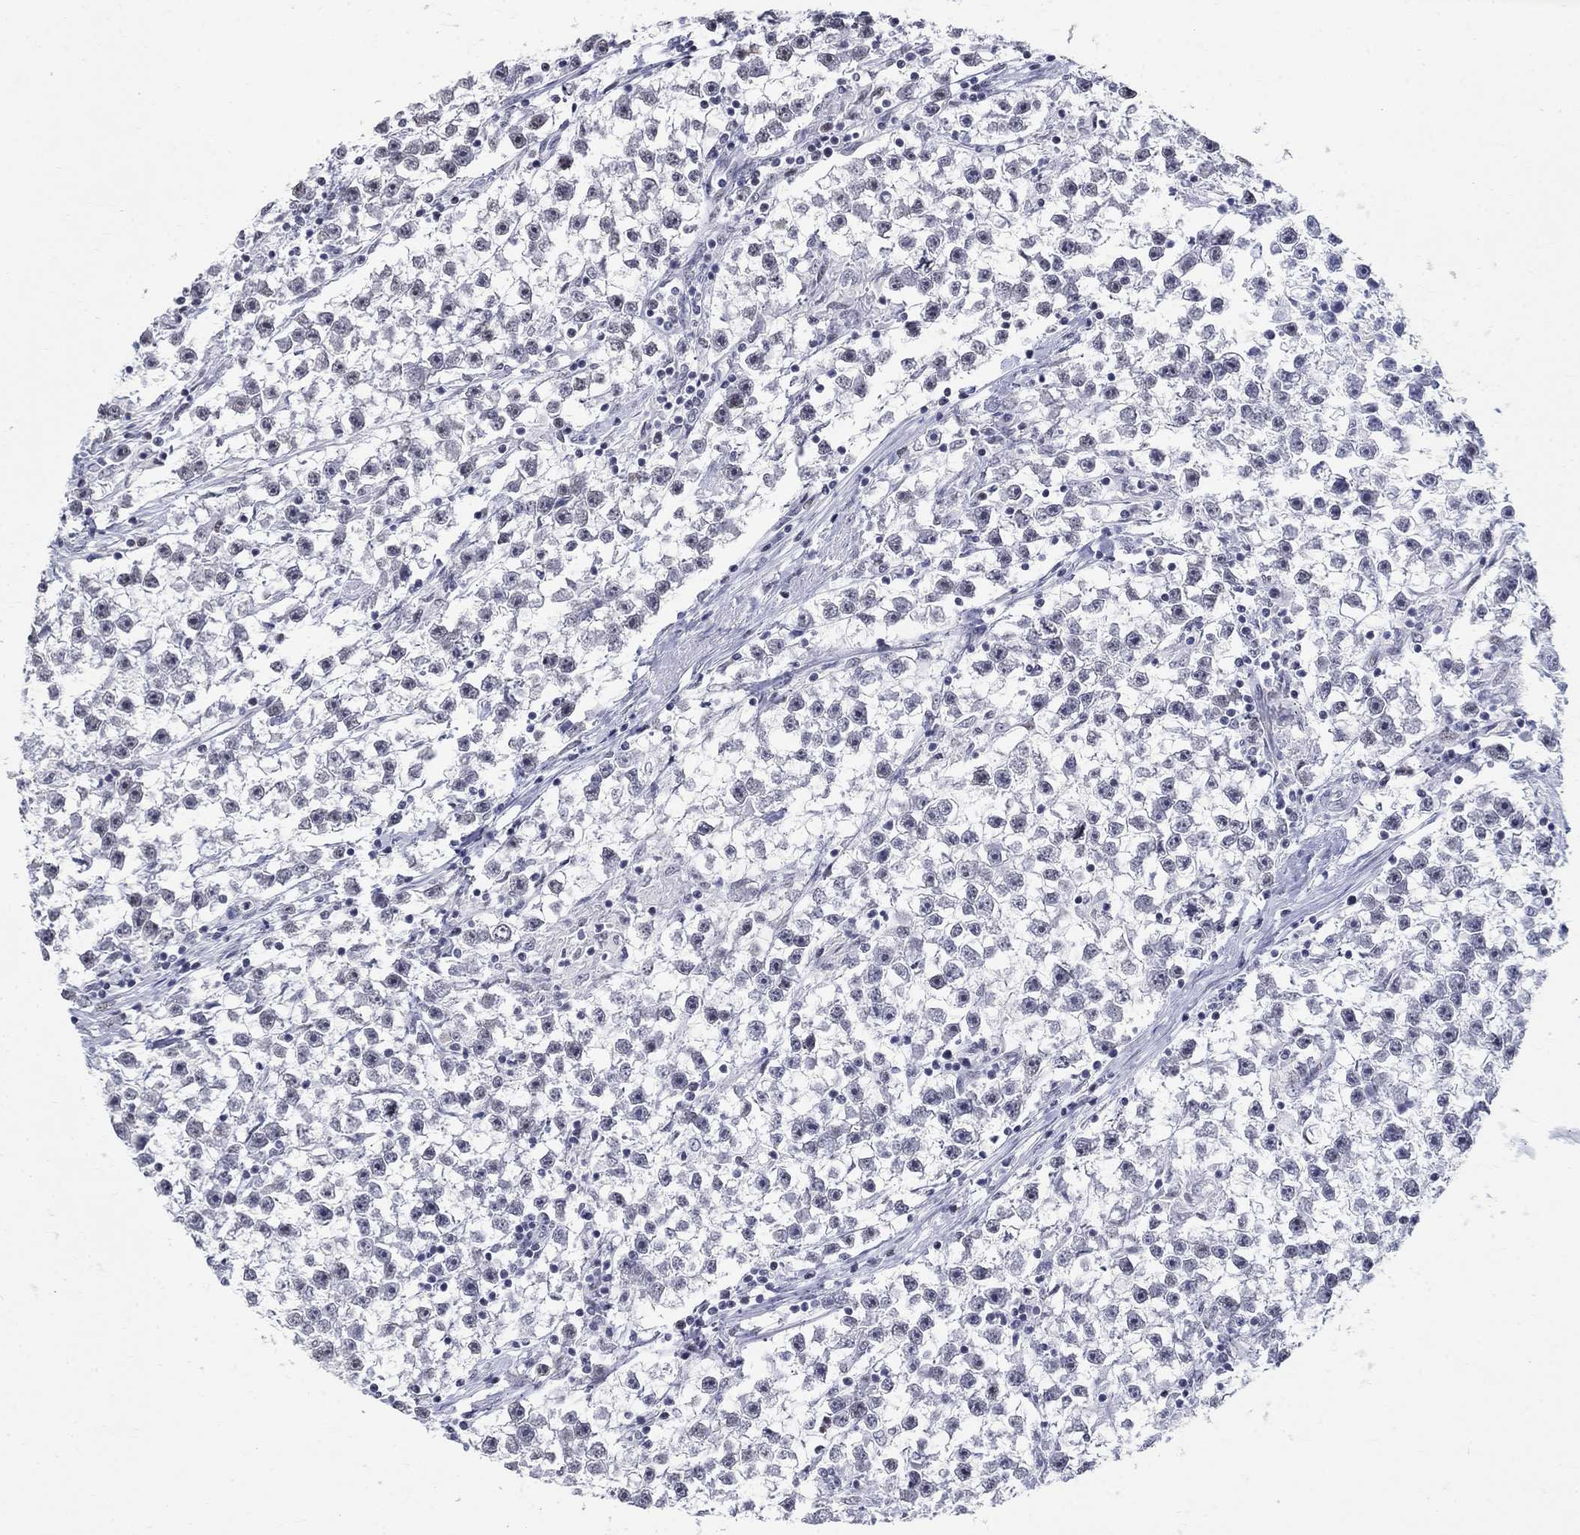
{"staining": {"intensity": "negative", "quantity": "none", "location": "none"}, "tissue": "testis cancer", "cell_type": "Tumor cells", "image_type": "cancer", "snomed": [{"axis": "morphology", "description": "Seminoma, NOS"}, {"axis": "topography", "description": "Testis"}], "caption": "Tumor cells are negative for brown protein staining in seminoma (testis). Nuclei are stained in blue.", "gene": "BHLHE22", "patient": {"sex": "male", "age": 59}}